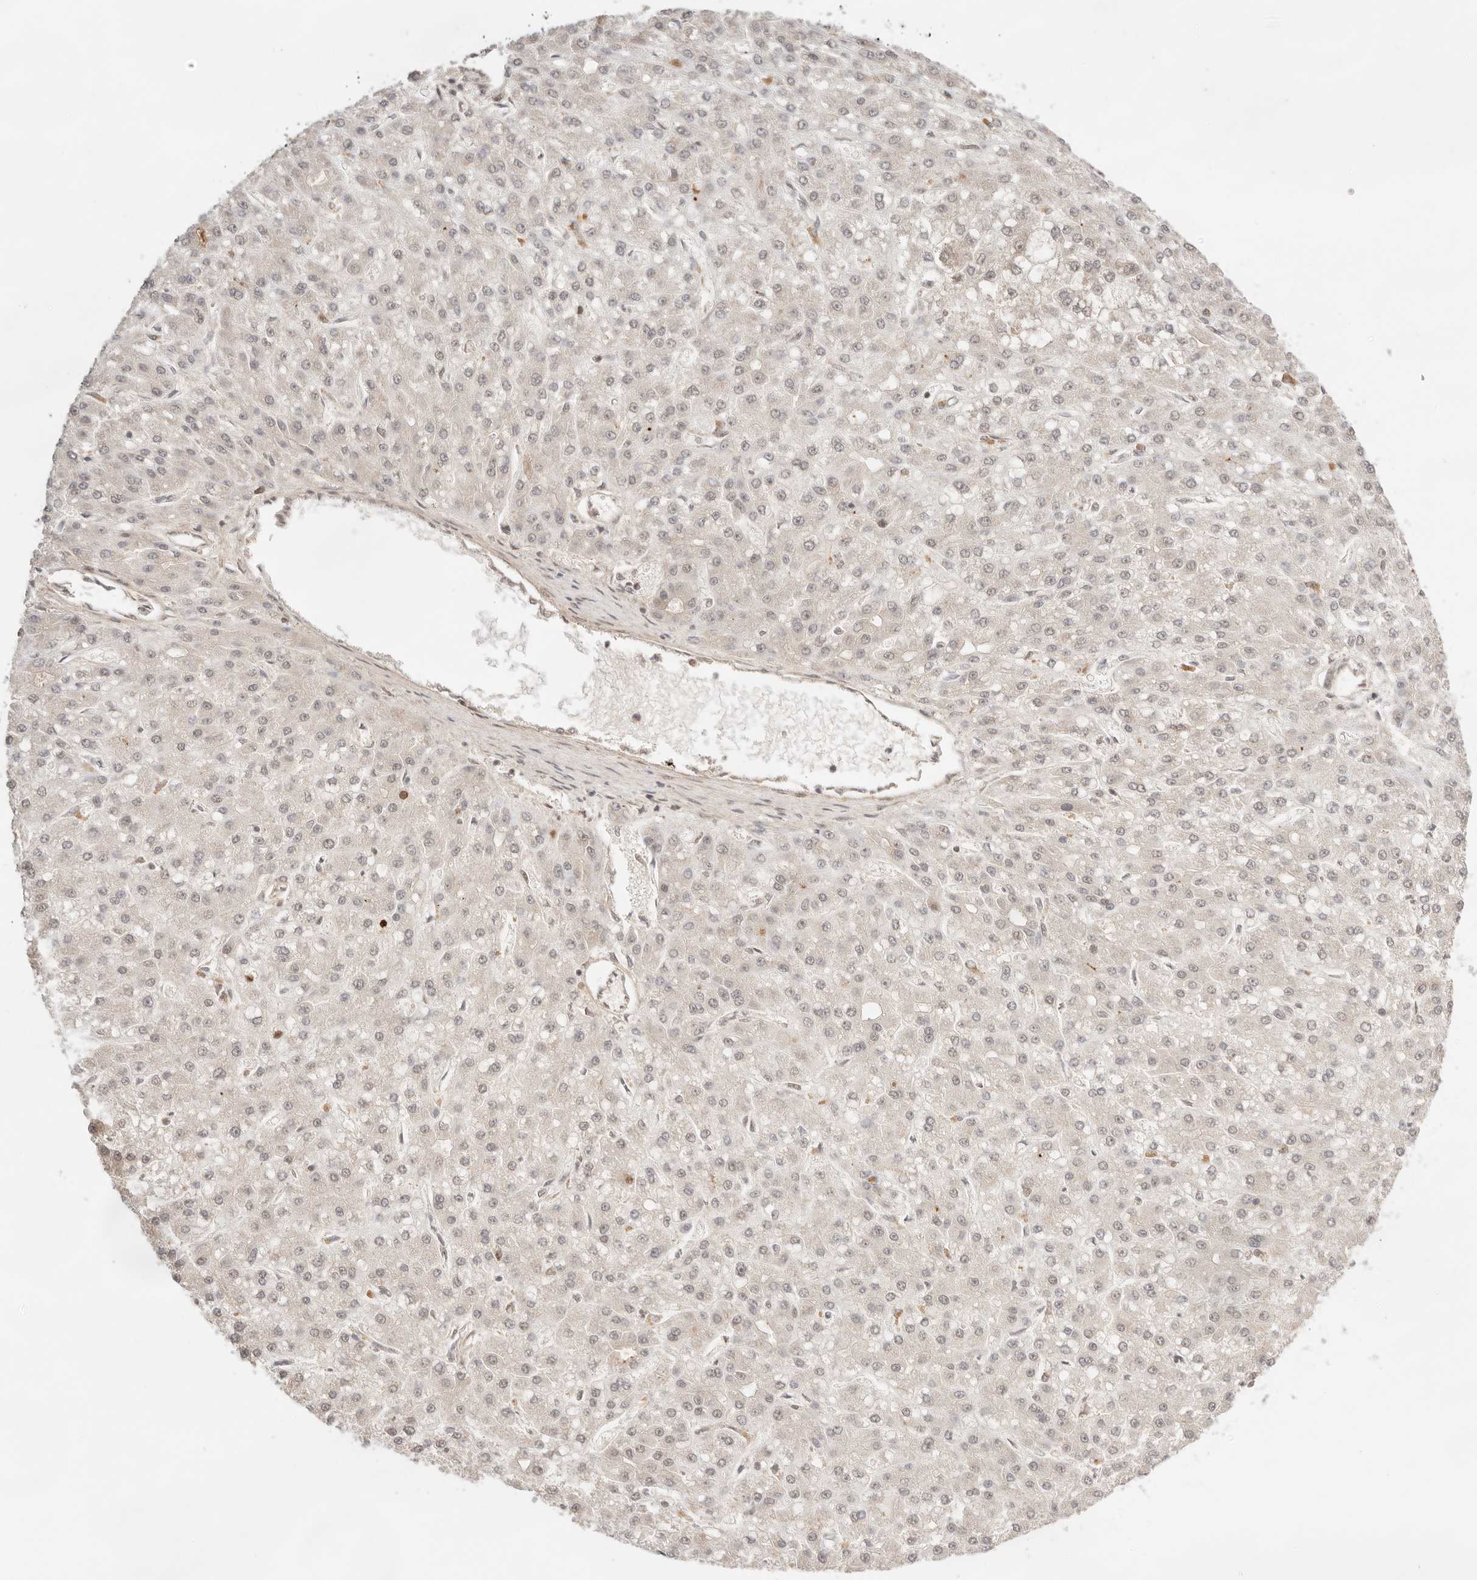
{"staining": {"intensity": "weak", "quantity": "<25%", "location": "nuclear"}, "tissue": "liver cancer", "cell_type": "Tumor cells", "image_type": "cancer", "snomed": [{"axis": "morphology", "description": "Carcinoma, Hepatocellular, NOS"}, {"axis": "topography", "description": "Liver"}], "caption": "The immunohistochemistry (IHC) photomicrograph has no significant expression in tumor cells of liver hepatocellular carcinoma tissue.", "gene": "GTF2E2", "patient": {"sex": "male", "age": 67}}